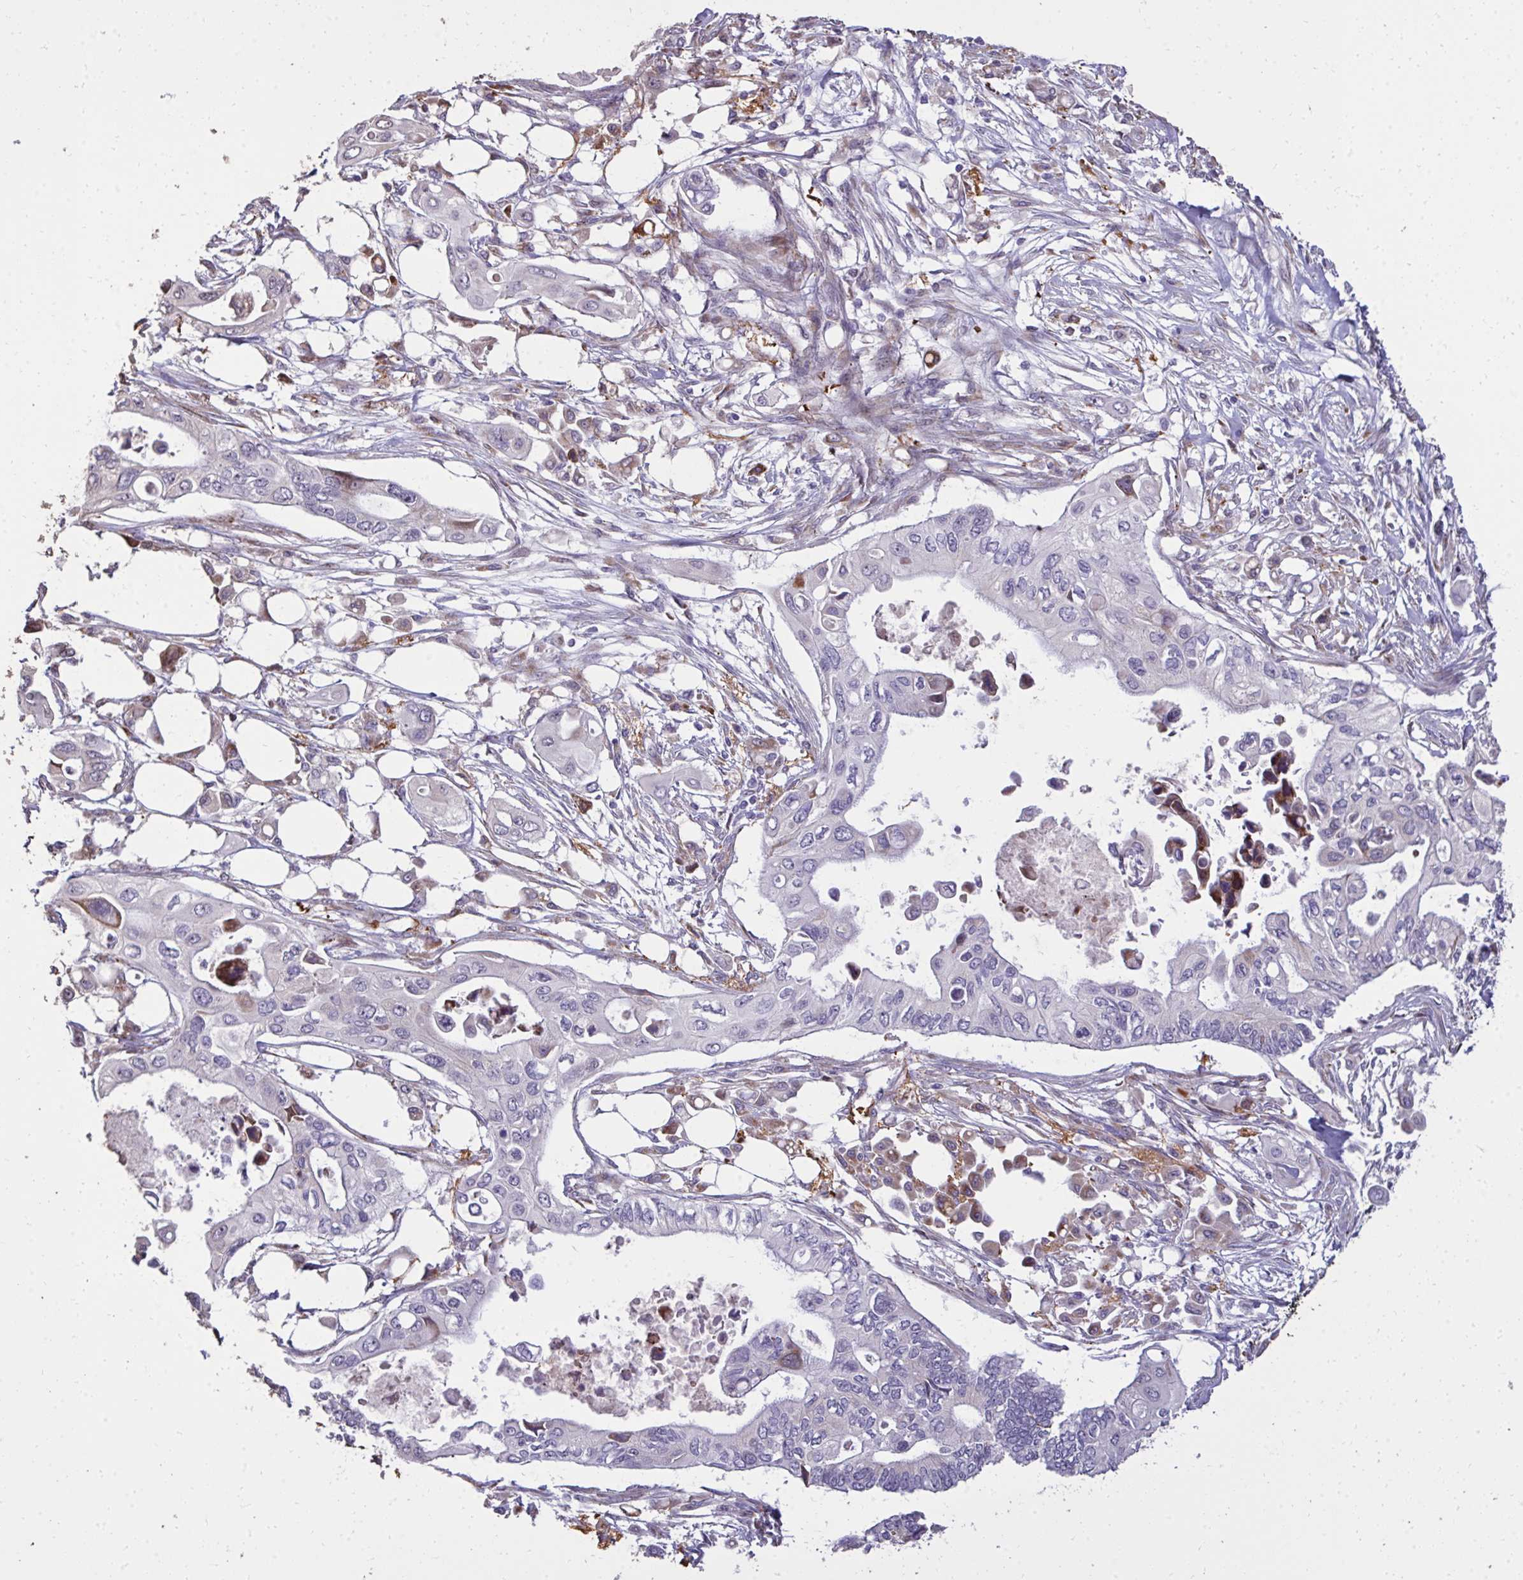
{"staining": {"intensity": "weak", "quantity": "<25%", "location": "cytoplasmic/membranous"}, "tissue": "pancreatic cancer", "cell_type": "Tumor cells", "image_type": "cancer", "snomed": [{"axis": "morphology", "description": "Adenocarcinoma, NOS"}, {"axis": "topography", "description": "Pancreas"}], "caption": "Immunohistochemistry photomicrograph of human adenocarcinoma (pancreatic) stained for a protein (brown), which shows no positivity in tumor cells.", "gene": "FIBCD1", "patient": {"sex": "female", "age": 63}}